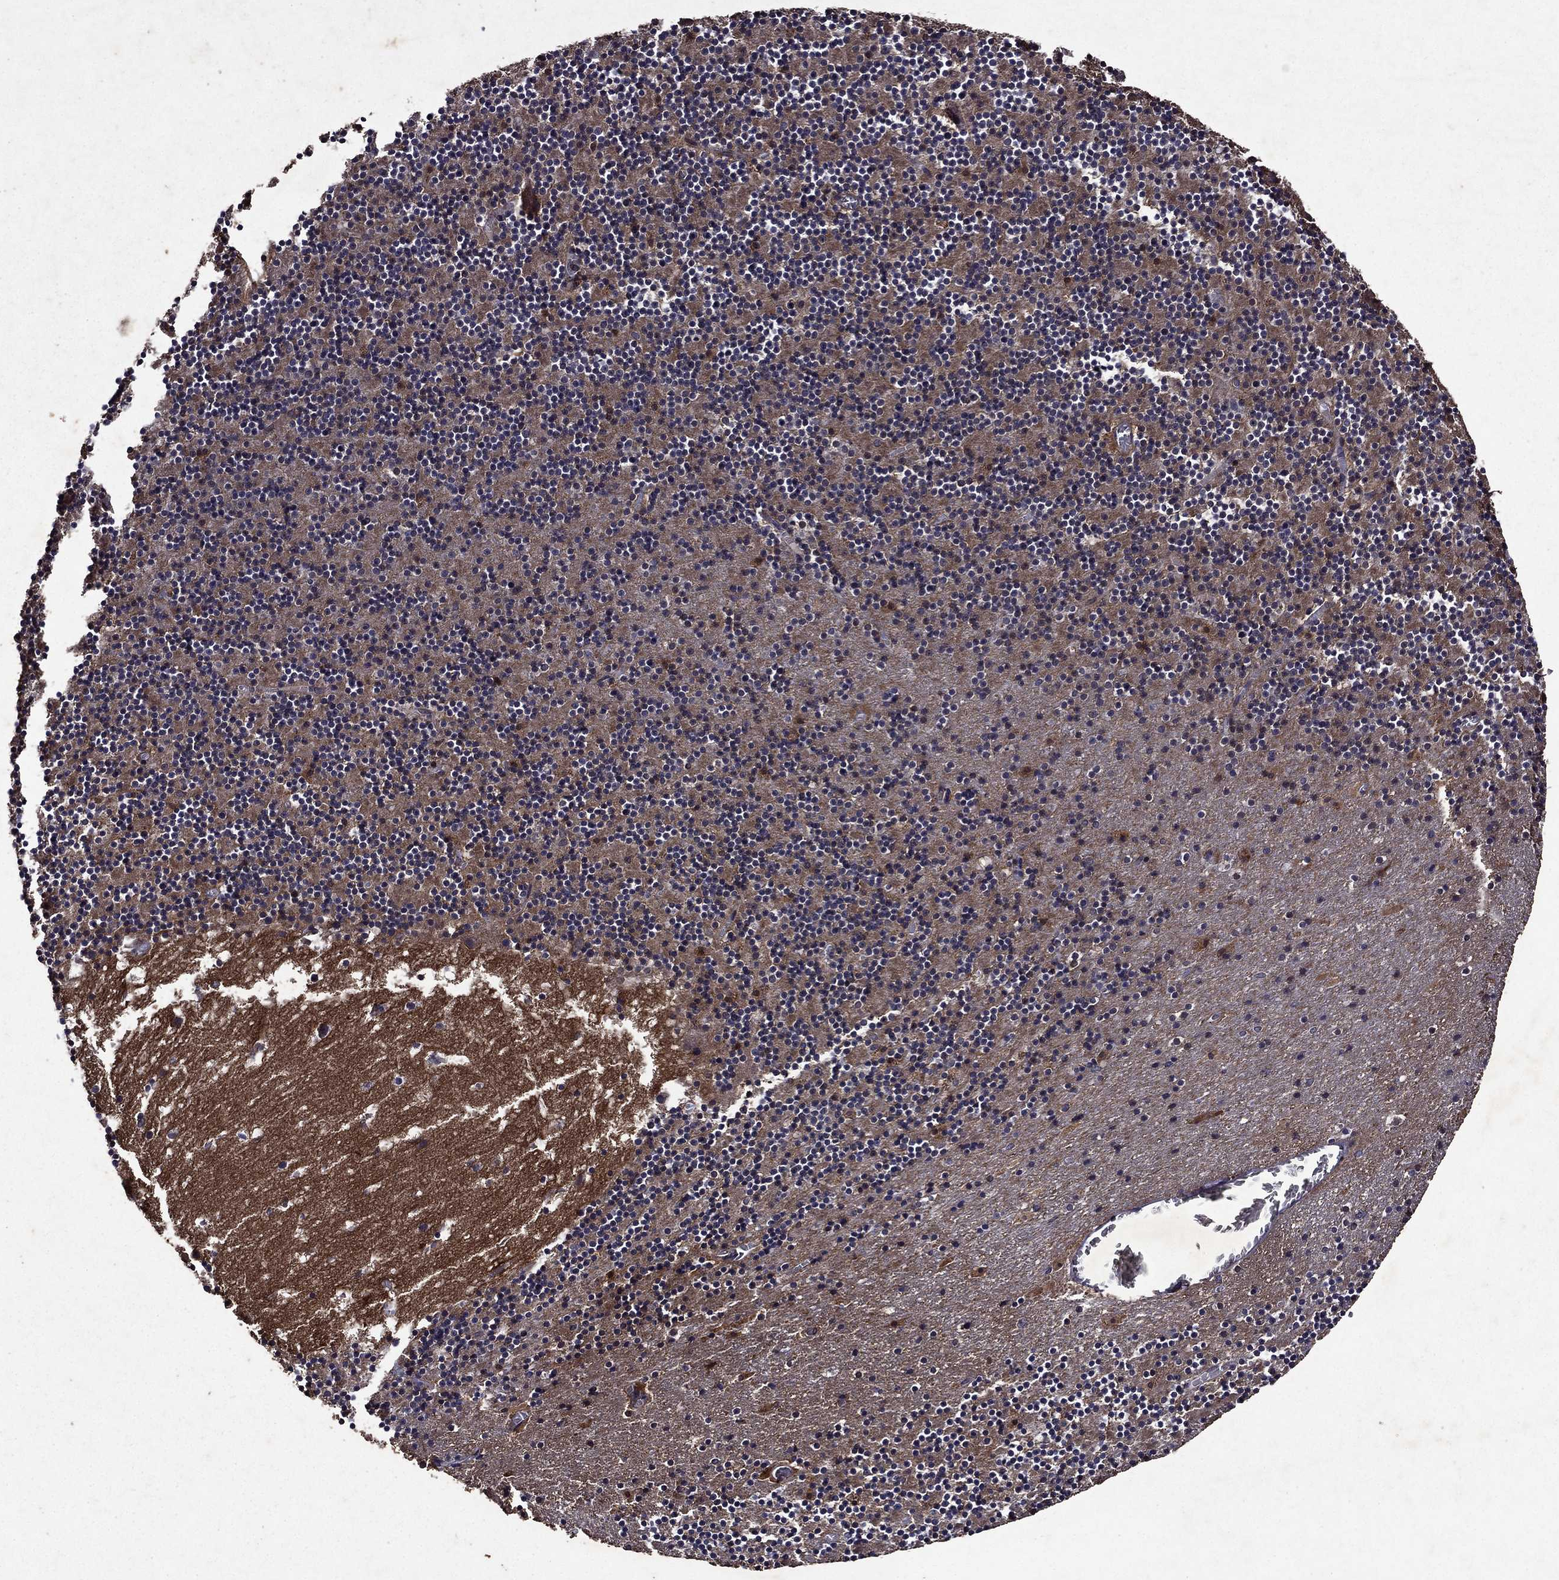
{"staining": {"intensity": "moderate", "quantity": "<25%", "location": "cytoplasmic/membranous,nuclear"}, "tissue": "cerebellum", "cell_type": "Cells in granular layer", "image_type": "normal", "snomed": [{"axis": "morphology", "description": "Normal tissue, NOS"}, {"axis": "topography", "description": "Cerebellum"}], "caption": "Brown immunohistochemical staining in normal human cerebellum exhibits moderate cytoplasmic/membranous,nuclear staining in about <25% of cells in granular layer. Using DAB (3,3'-diaminobenzidine) (brown) and hematoxylin (blue) stains, captured at high magnification using brightfield microscopy.", "gene": "EIF2B4", "patient": {"sex": "male", "age": 37}}